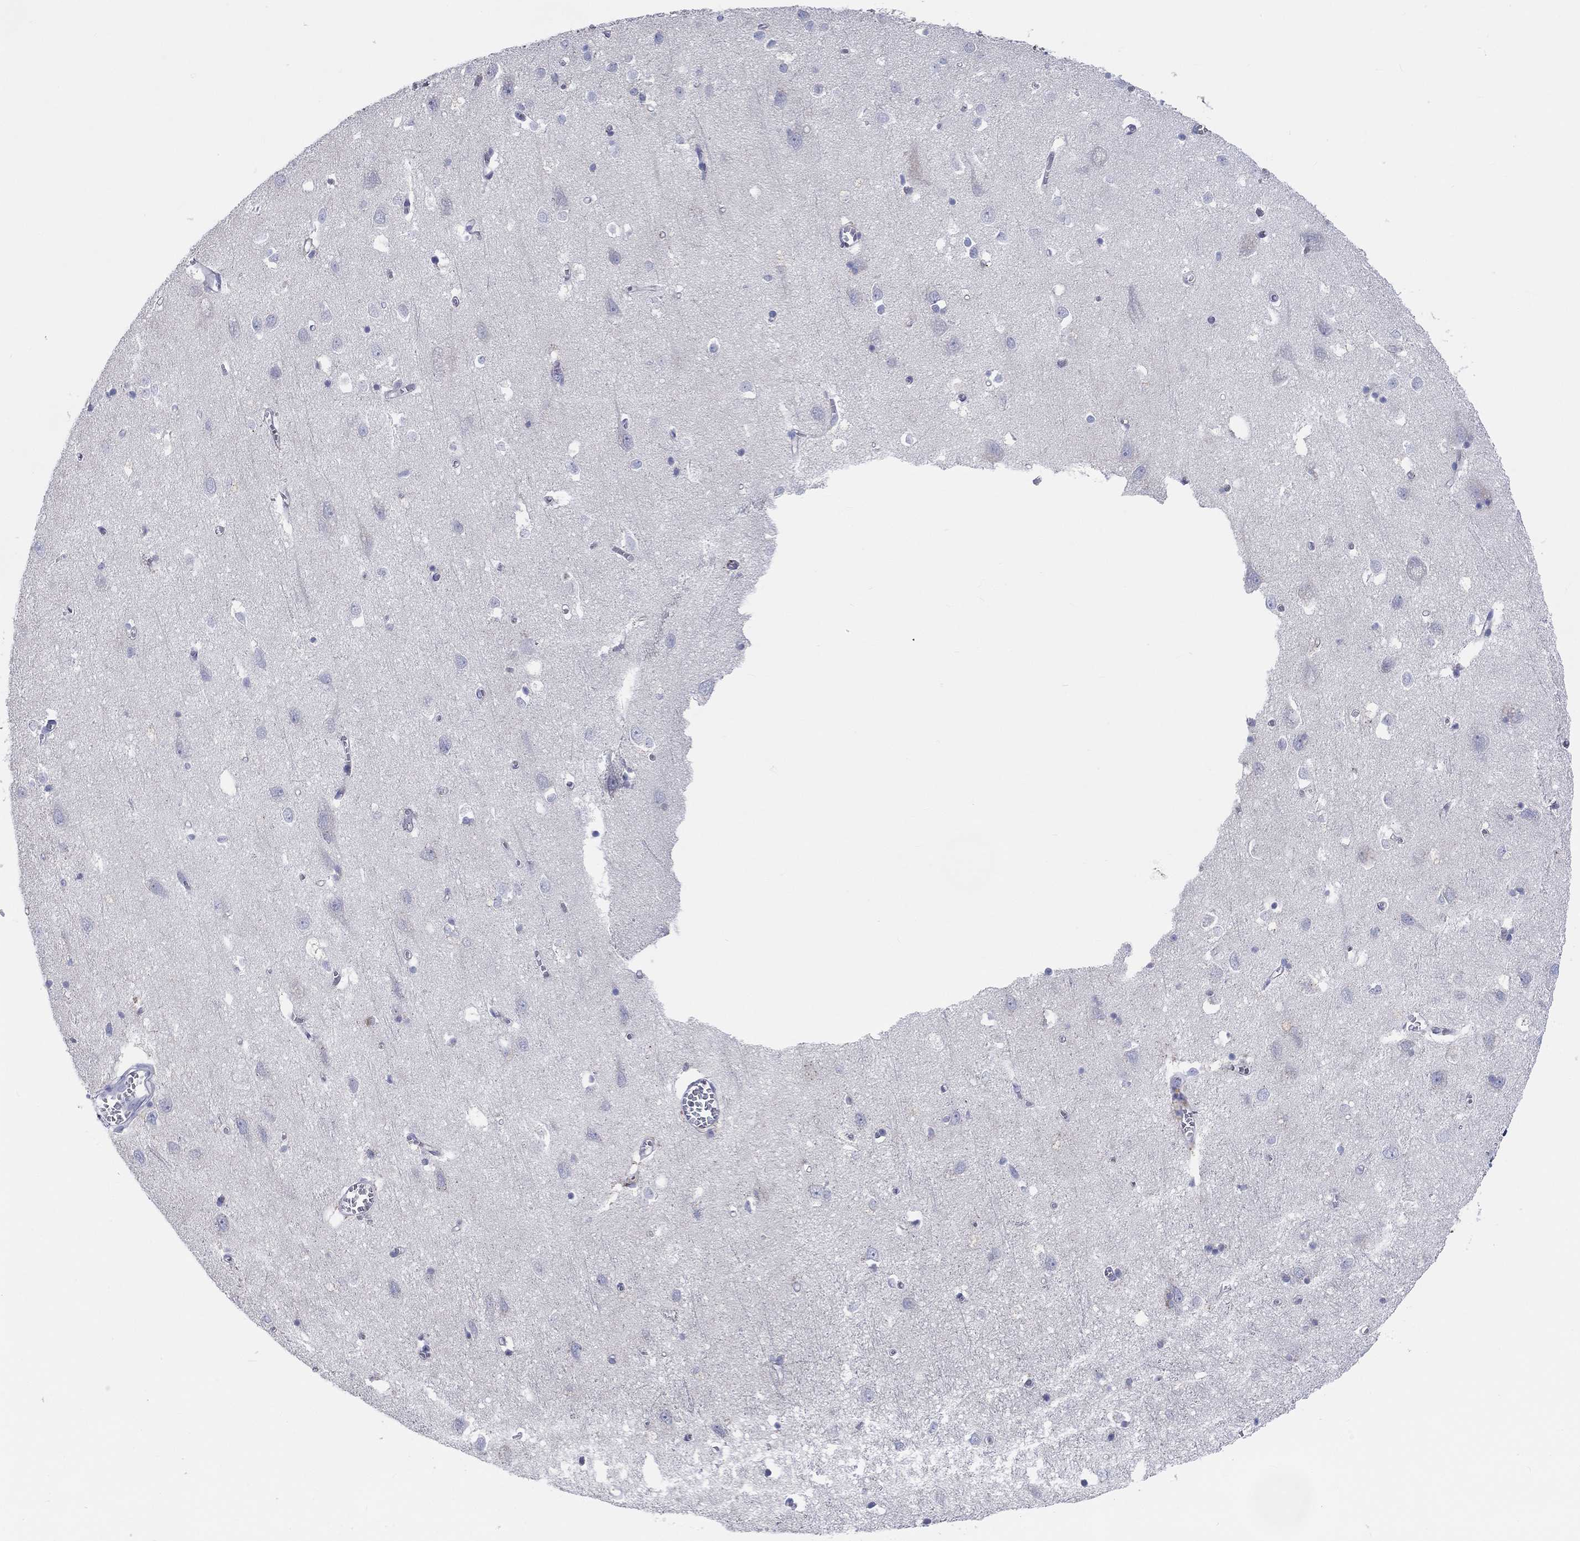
{"staining": {"intensity": "negative", "quantity": "none", "location": "none"}, "tissue": "cerebral cortex", "cell_type": "Endothelial cells", "image_type": "normal", "snomed": [{"axis": "morphology", "description": "Normal tissue, NOS"}, {"axis": "topography", "description": "Cerebral cortex"}], "caption": "Immunohistochemistry histopathology image of unremarkable cerebral cortex stained for a protein (brown), which exhibits no staining in endothelial cells.", "gene": "BCO2", "patient": {"sex": "male", "age": 70}}